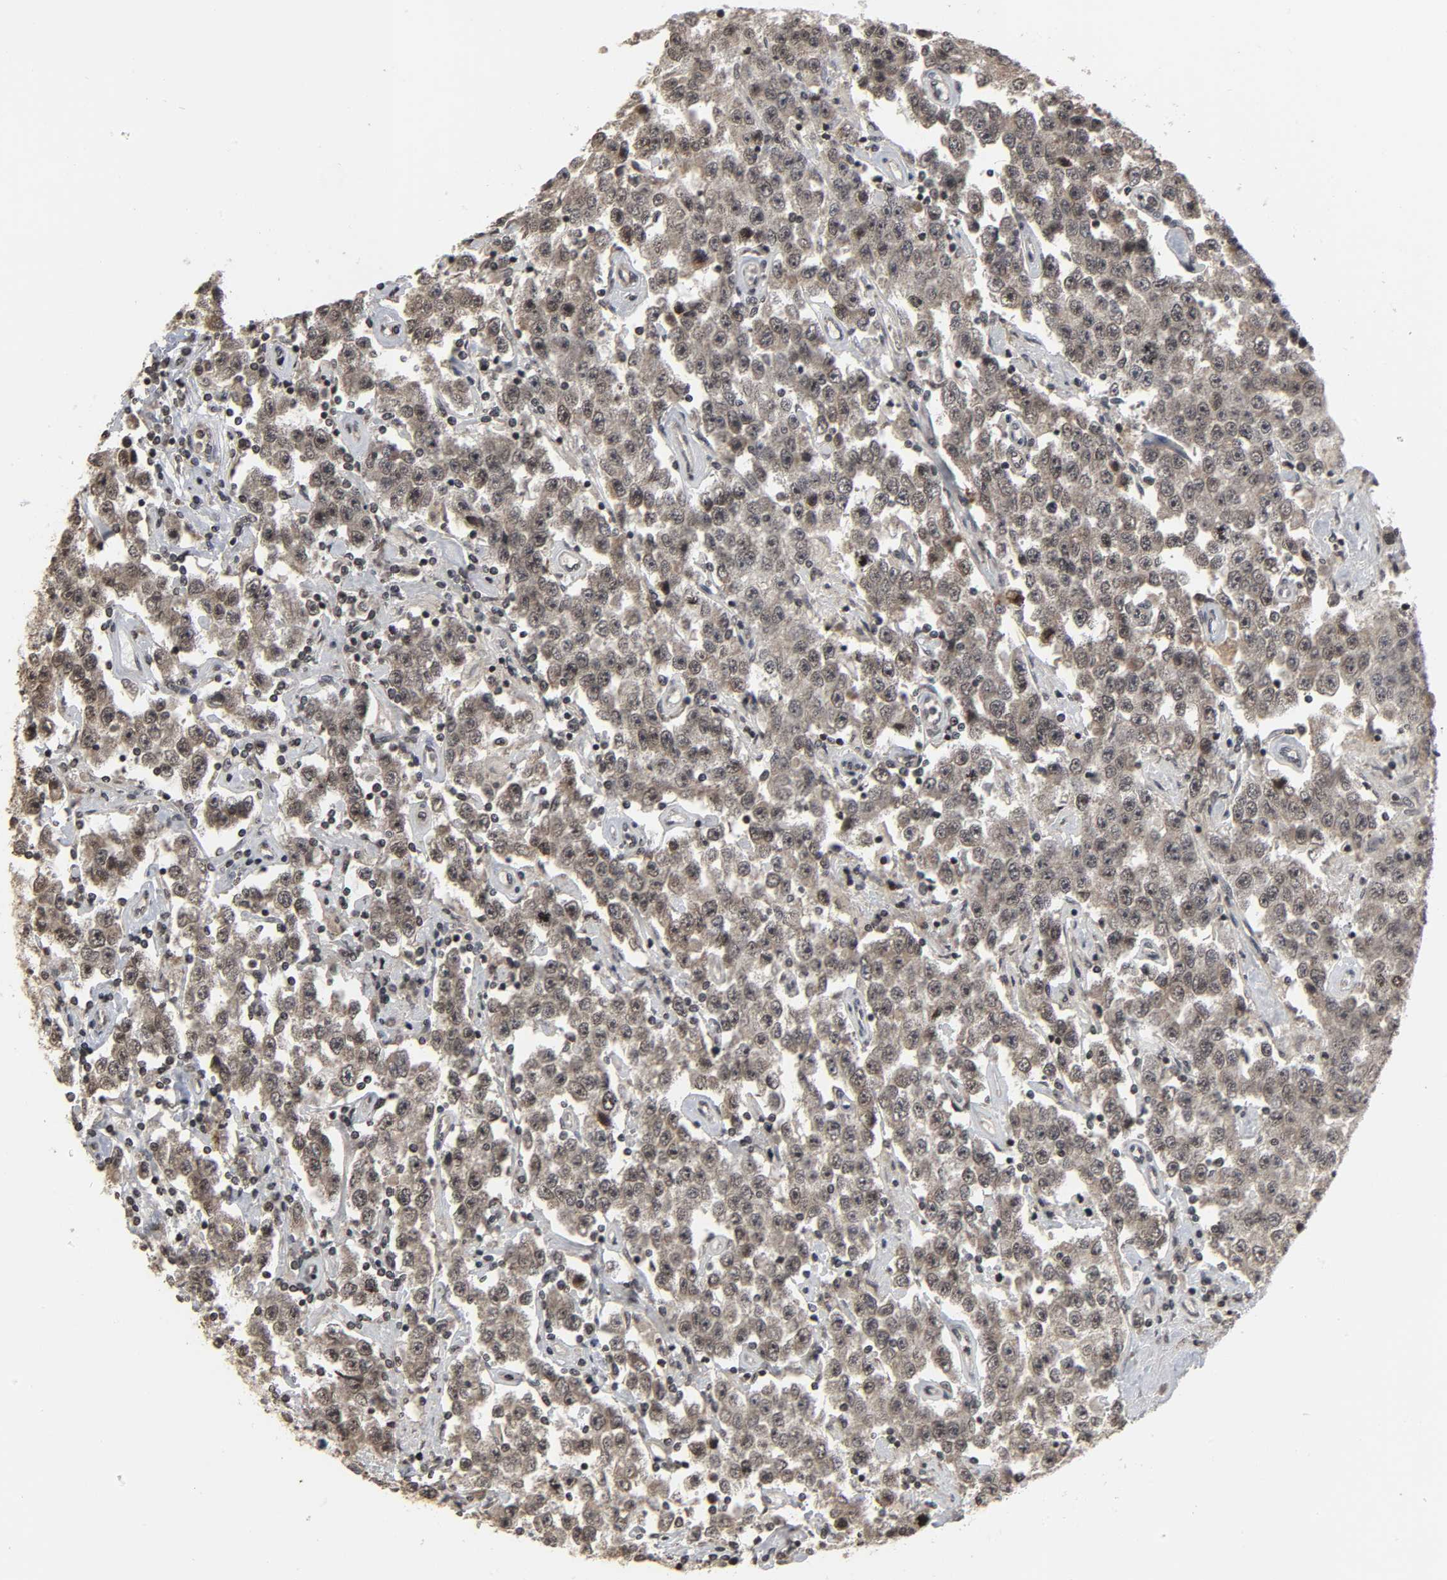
{"staining": {"intensity": "weak", "quantity": "<25%", "location": "nuclear"}, "tissue": "testis cancer", "cell_type": "Tumor cells", "image_type": "cancer", "snomed": [{"axis": "morphology", "description": "Seminoma, NOS"}, {"axis": "topography", "description": "Testis"}], "caption": "A micrograph of human testis seminoma is negative for staining in tumor cells.", "gene": "XRCC1", "patient": {"sex": "male", "age": 52}}